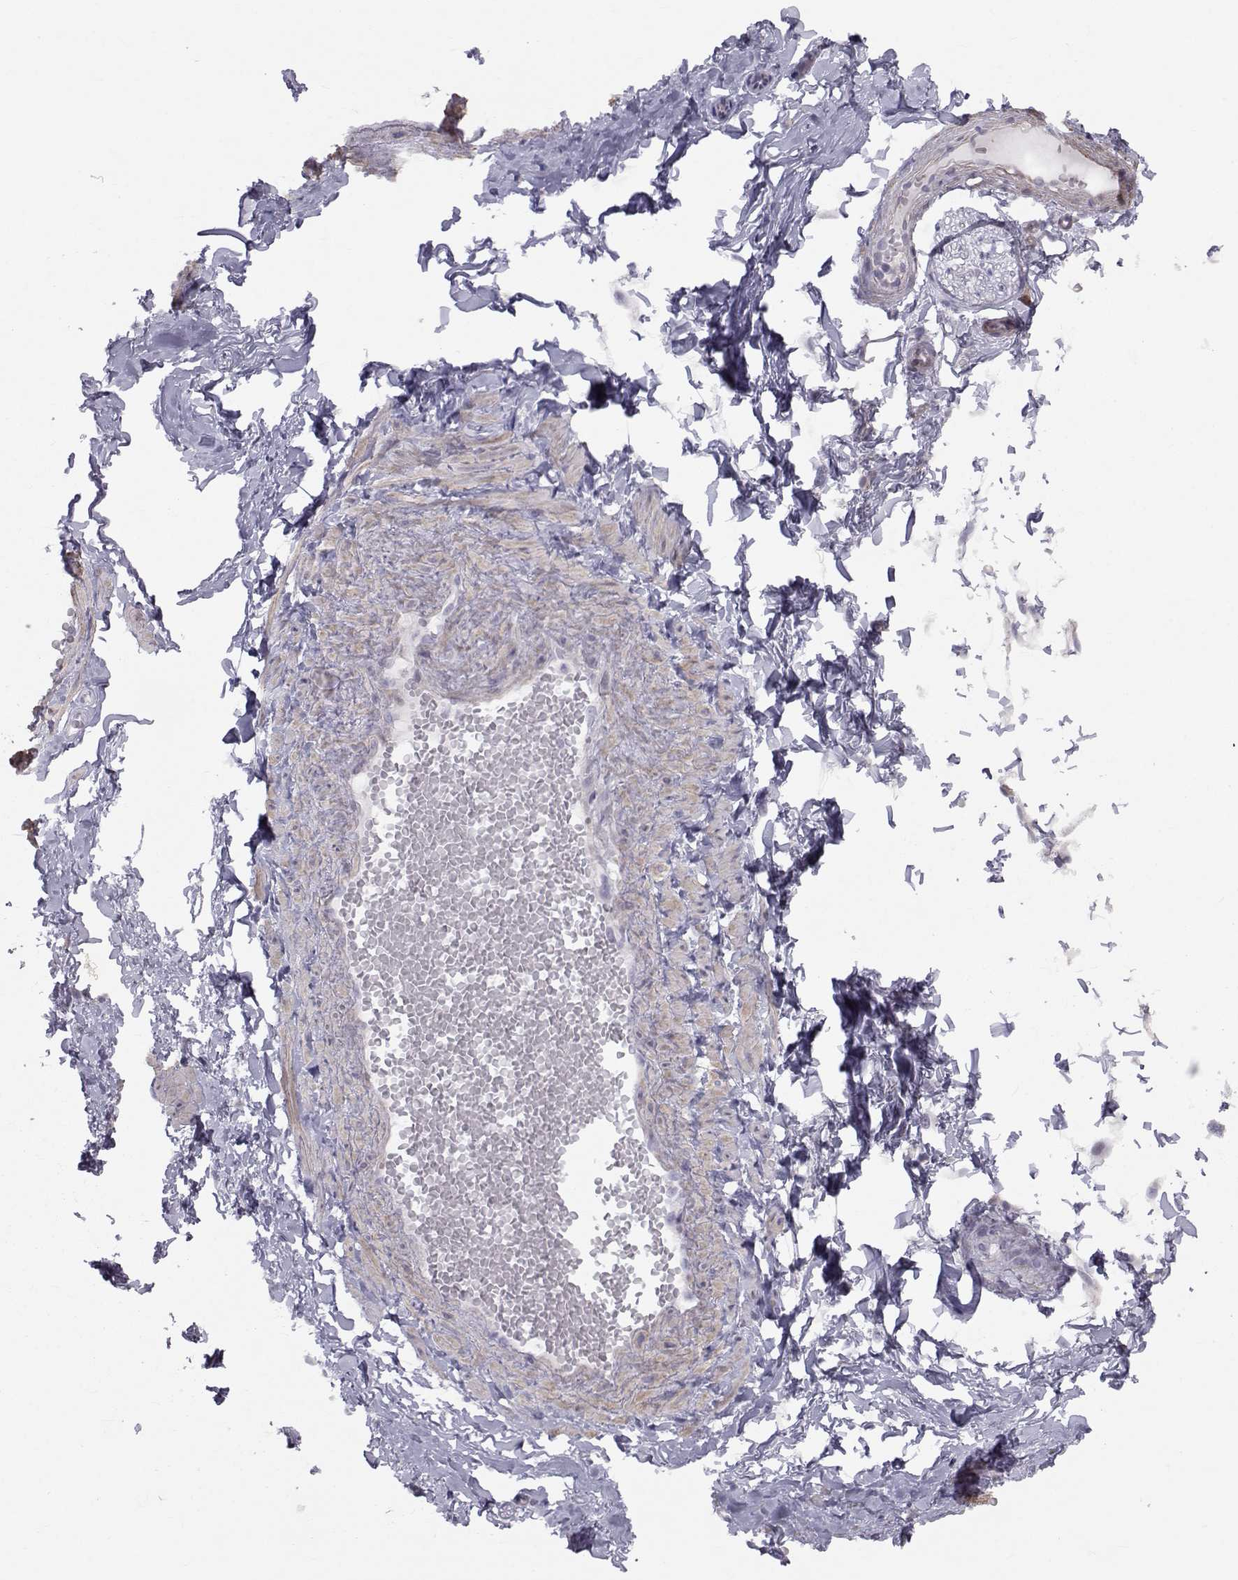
{"staining": {"intensity": "negative", "quantity": "none", "location": "none"}, "tissue": "adipose tissue", "cell_type": "Adipocytes", "image_type": "normal", "snomed": [{"axis": "morphology", "description": "Normal tissue, NOS"}, {"axis": "topography", "description": "Smooth muscle"}, {"axis": "topography", "description": "Peripheral nerve tissue"}], "caption": "Immunohistochemistry micrograph of normal adipose tissue: human adipose tissue stained with DAB demonstrates no significant protein positivity in adipocytes.", "gene": "GARIN3", "patient": {"sex": "male", "age": 22}}